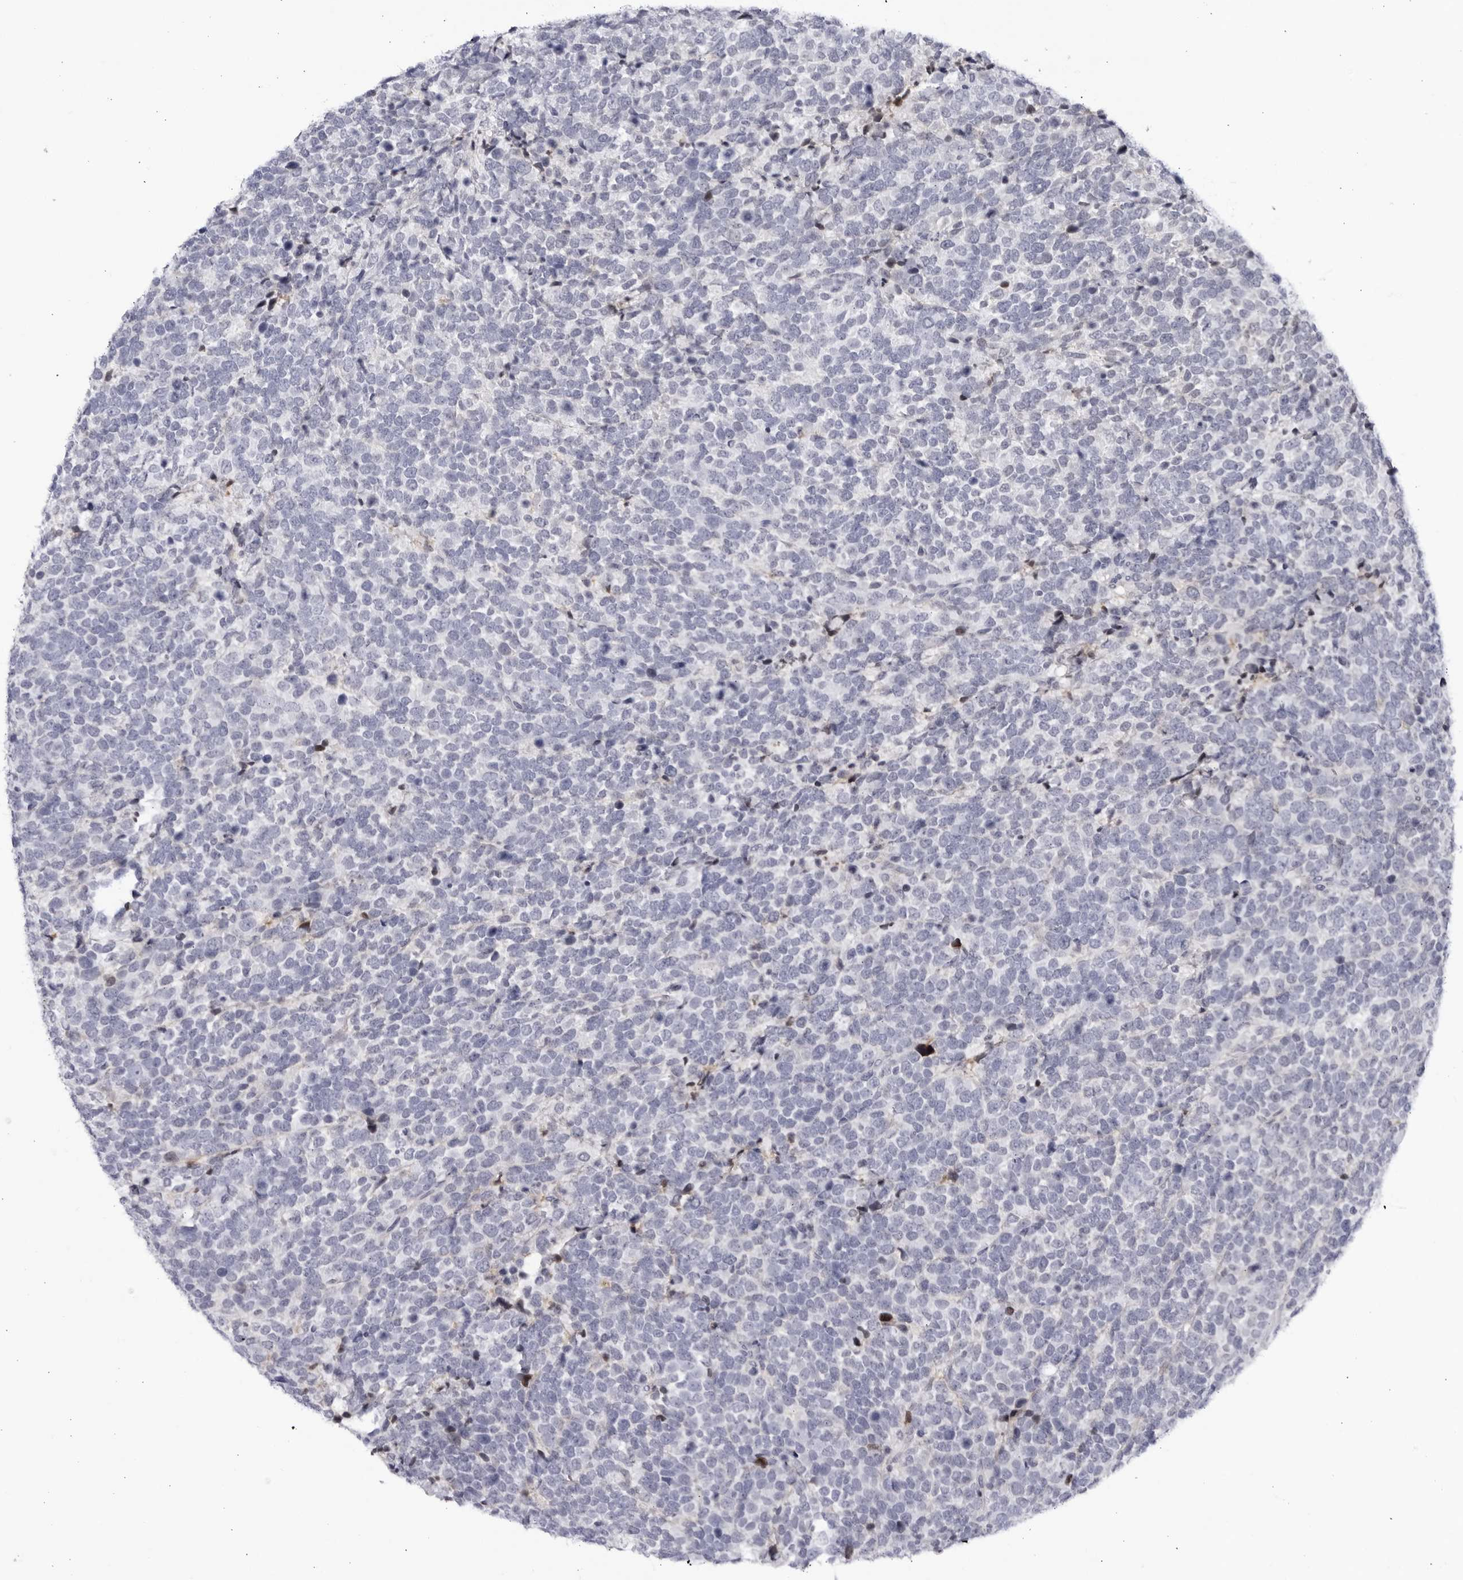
{"staining": {"intensity": "negative", "quantity": "none", "location": "none"}, "tissue": "urothelial cancer", "cell_type": "Tumor cells", "image_type": "cancer", "snomed": [{"axis": "morphology", "description": "Urothelial carcinoma, High grade"}, {"axis": "topography", "description": "Urinary bladder"}], "caption": "Immunohistochemical staining of human urothelial carcinoma (high-grade) reveals no significant staining in tumor cells.", "gene": "CNBD1", "patient": {"sex": "female", "age": 82}}